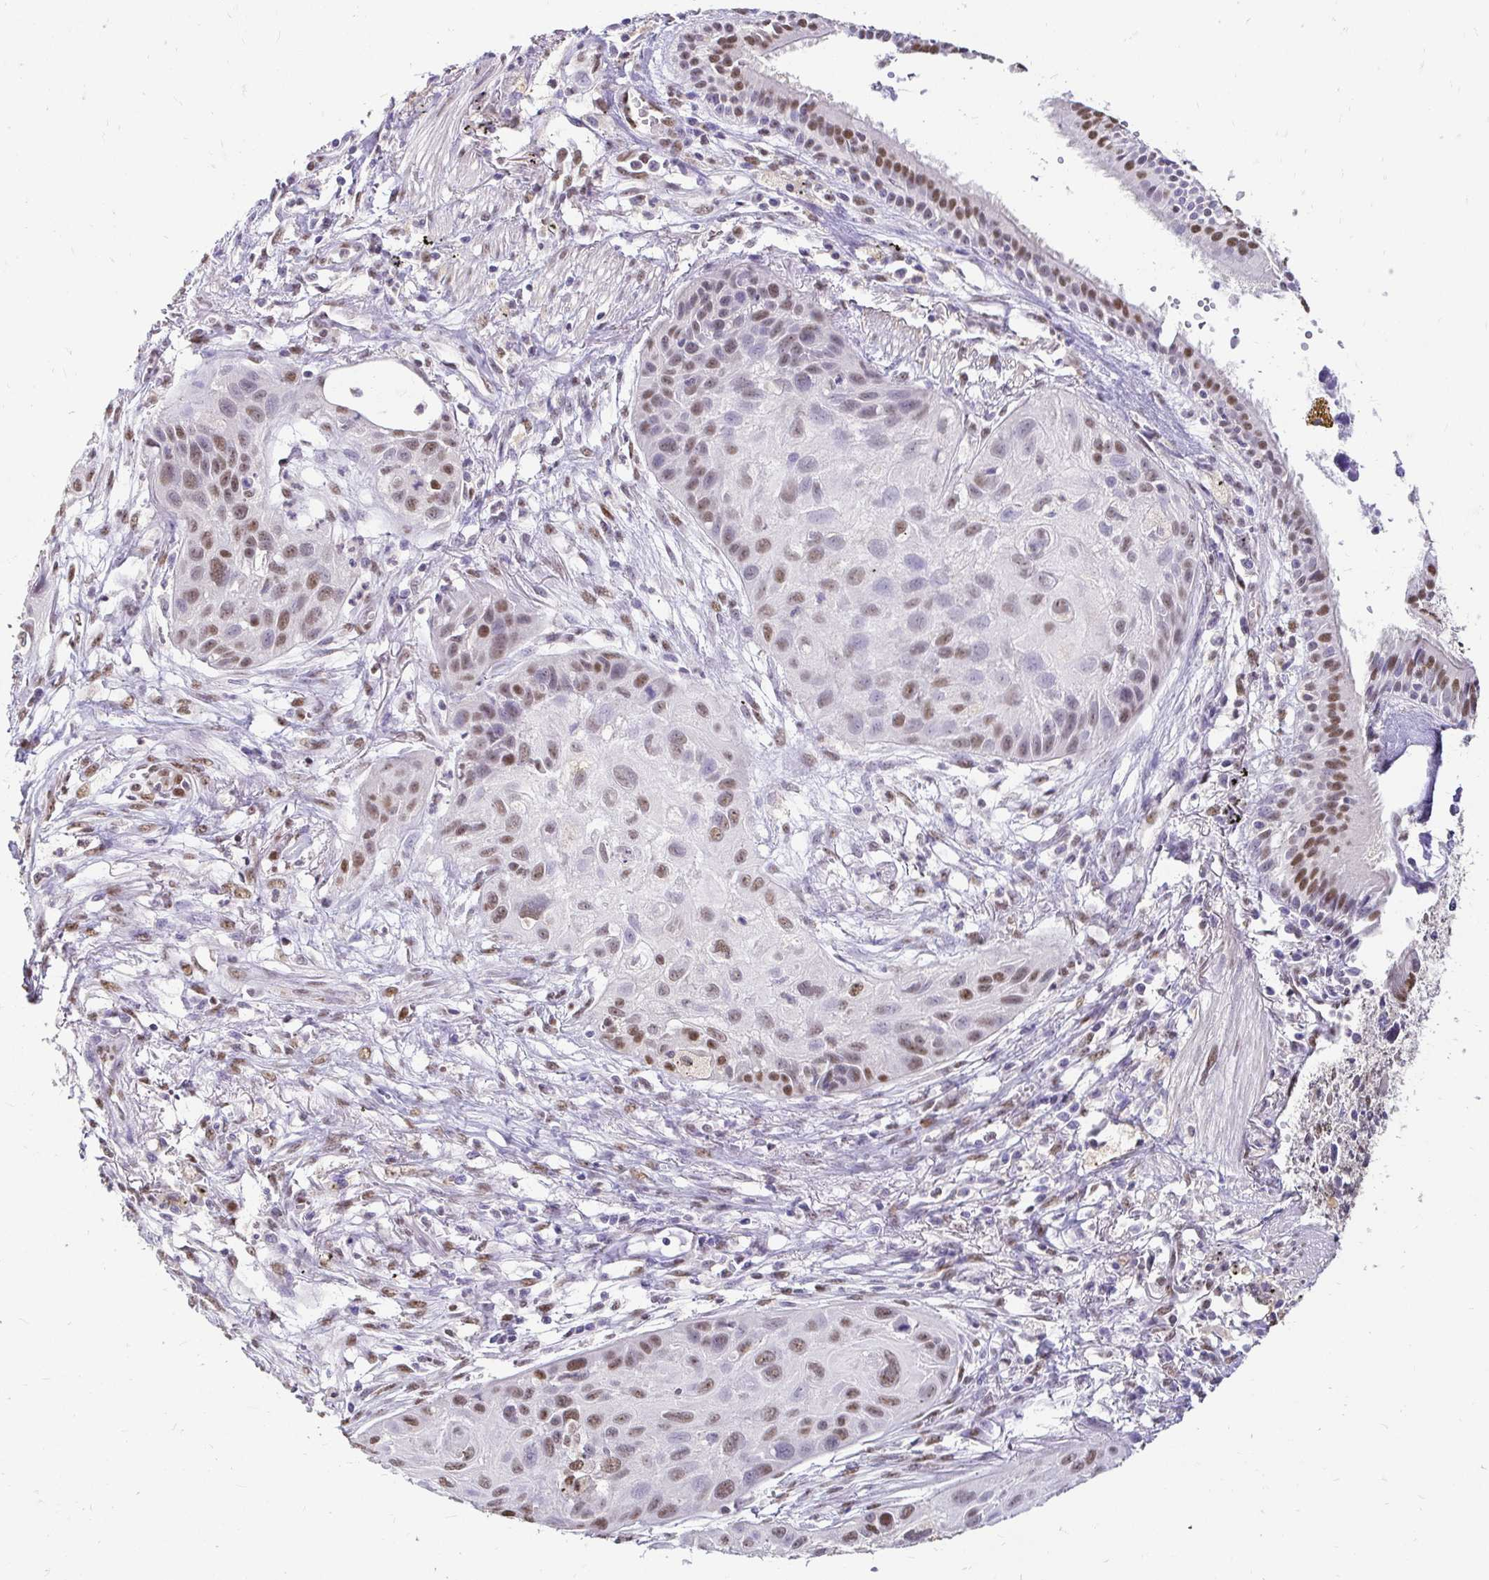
{"staining": {"intensity": "moderate", "quantity": "25%-75%", "location": "nuclear"}, "tissue": "lung cancer", "cell_type": "Tumor cells", "image_type": "cancer", "snomed": [{"axis": "morphology", "description": "Squamous cell carcinoma, NOS"}, {"axis": "topography", "description": "Lung"}], "caption": "The immunohistochemical stain shows moderate nuclear staining in tumor cells of lung cancer (squamous cell carcinoma) tissue. (IHC, brightfield microscopy, high magnification).", "gene": "RIMS4", "patient": {"sex": "male", "age": 71}}